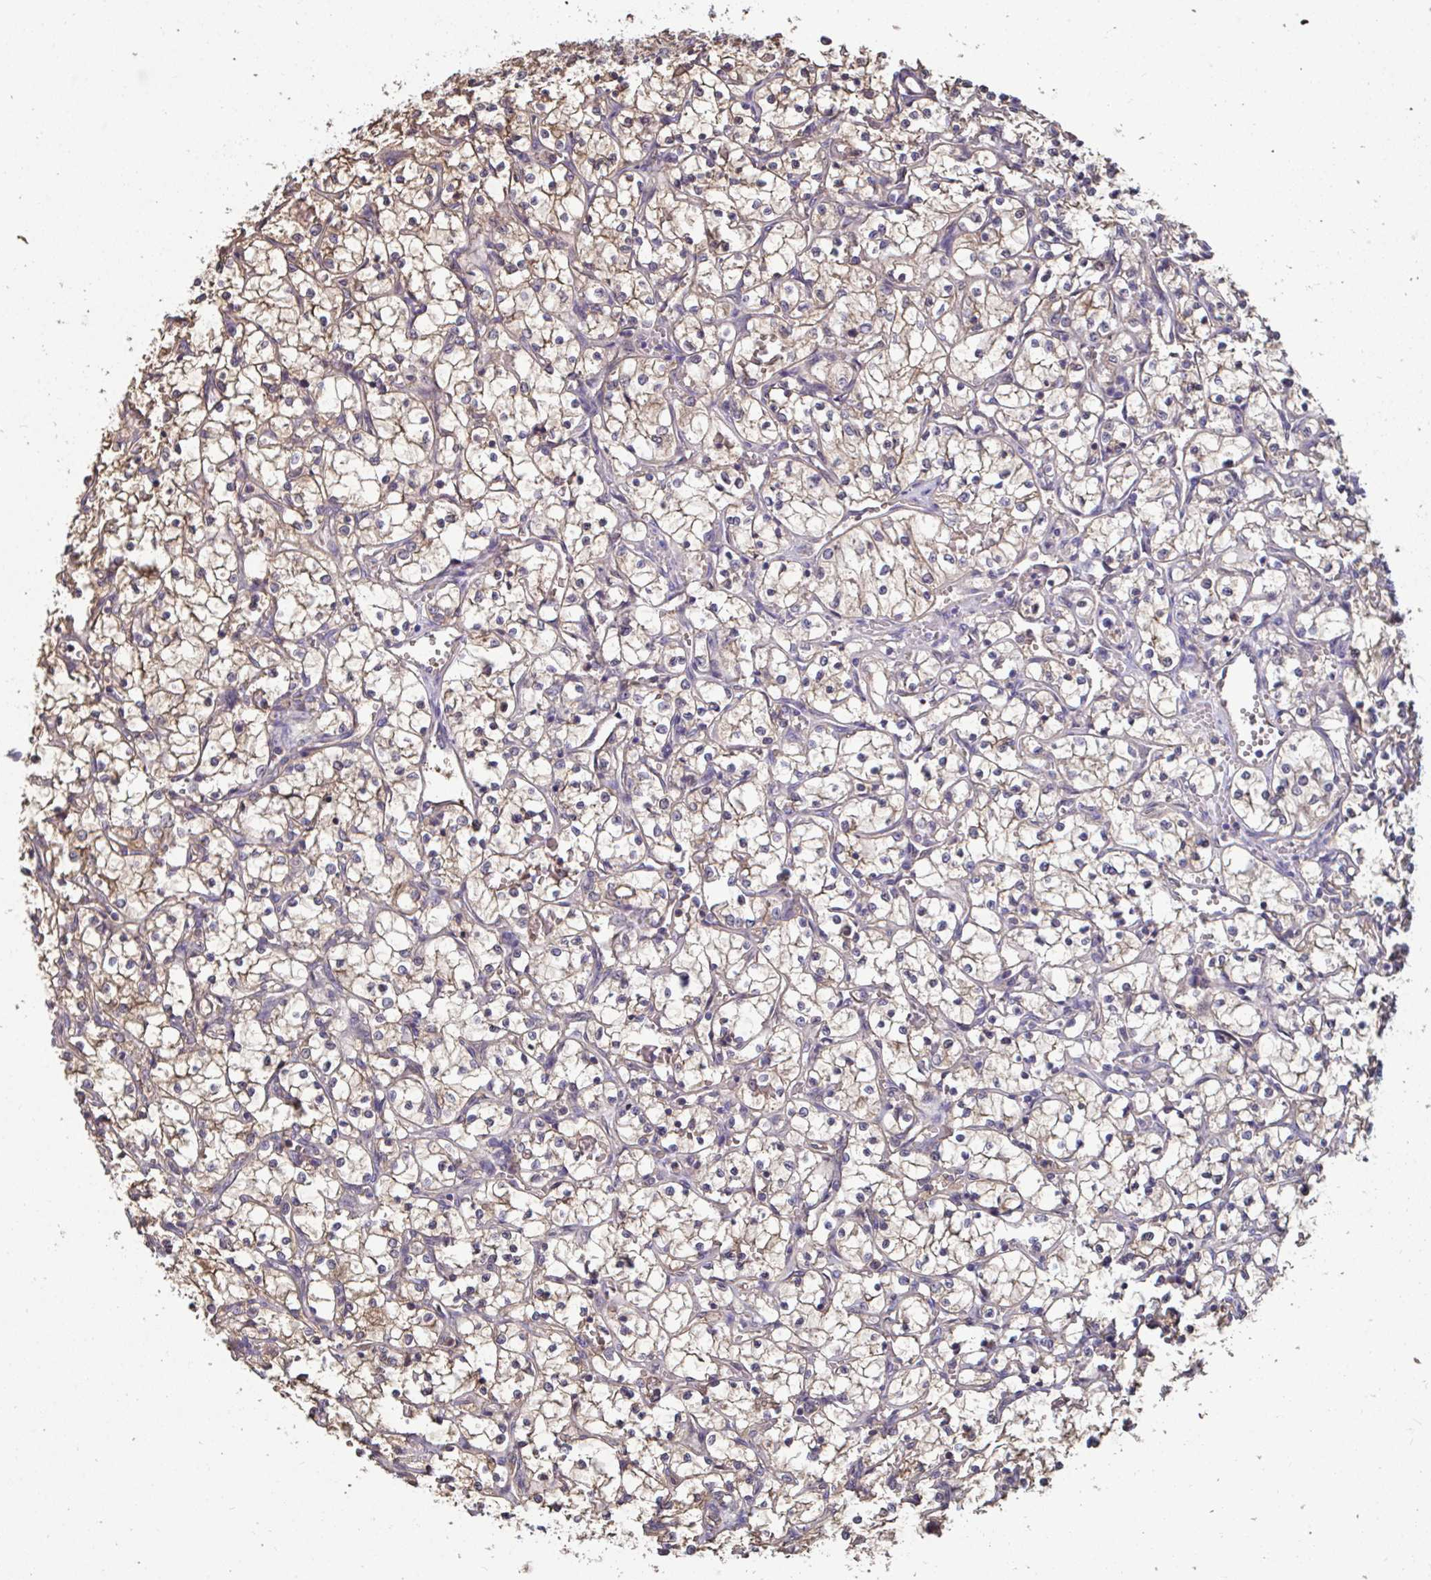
{"staining": {"intensity": "moderate", "quantity": "25%-75%", "location": "cytoplasmic/membranous"}, "tissue": "renal cancer", "cell_type": "Tumor cells", "image_type": "cancer", "snomed": [{"axis": "morphology", "description": "Adenocarcinoma, NOS"}, {"axis": "topography", "description": "Kidney"}], "caption": "Immunohistochemistry (IHC) of human adenocarcinoma (renal) exhibits medium levels of moderate cytoplasmic/membranous expression in about 25%-75% of tumor cells.", "gene": "TTC9C", "patient": {"sex": "female", "age": 69}}